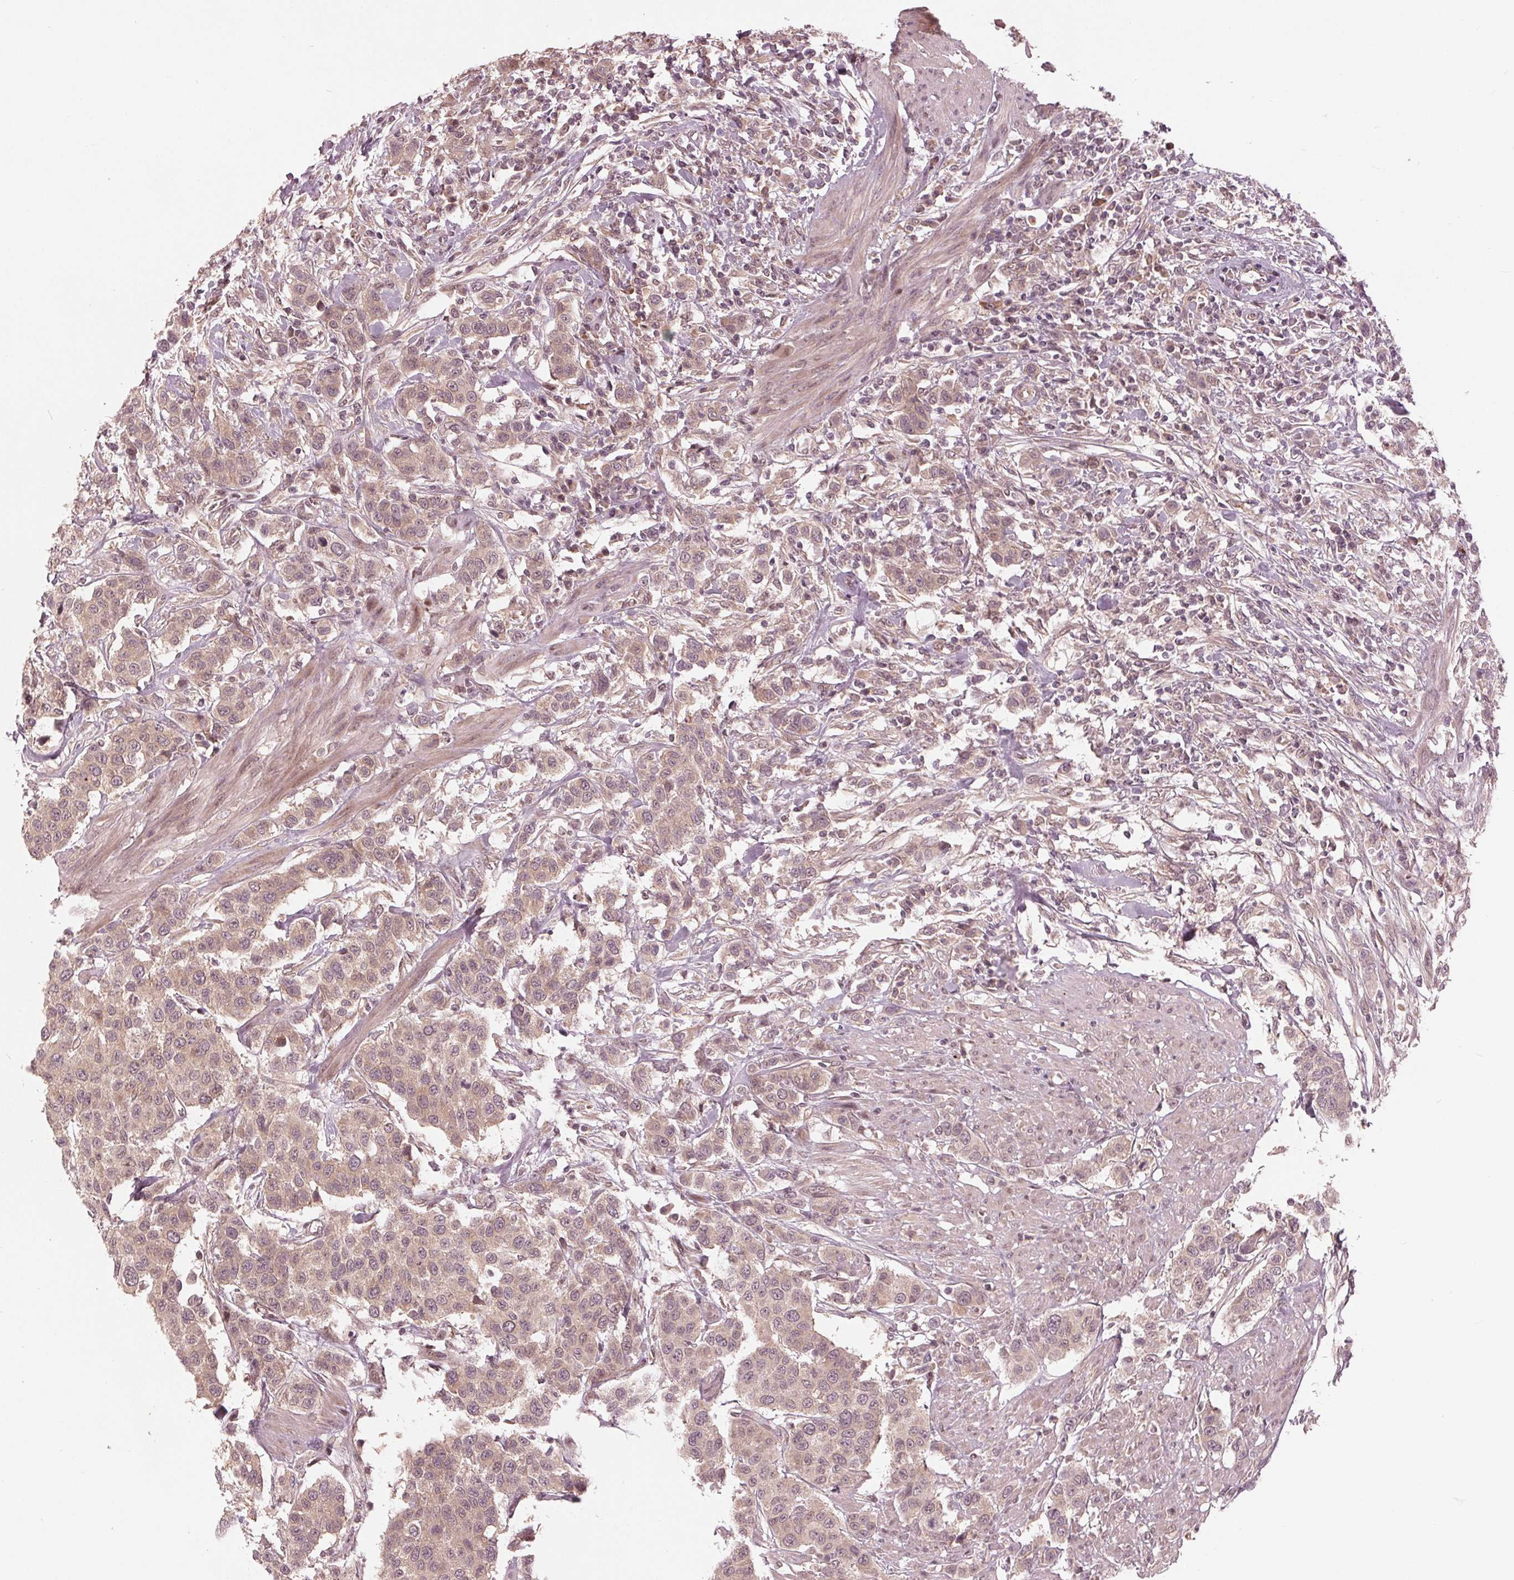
{"staining": {"intensity": "weak", "quantity": ">75%", "location": "cytoplasmic/membranous"}, "tissue": "urothelial cancer", "cell_type": "Tumor cells", "image_type": "cancer", "snomed": [{"axis": "morphology", "description": "Urothelial carcinoma, High grade"}, {"axis": "topography", "description": "Urinary bladder"}], "caption": "Urothelial cancer tissue displays weak cytoplasmic/membranous expression in approximately >75% of tumor cells The staining is performed using DAB brown chromogen to label protein expression. The nuclei are counter-stained blue using hematoxylin.", "gene": "ZNF471", "patient": {"sex": "female", "age": 58}}